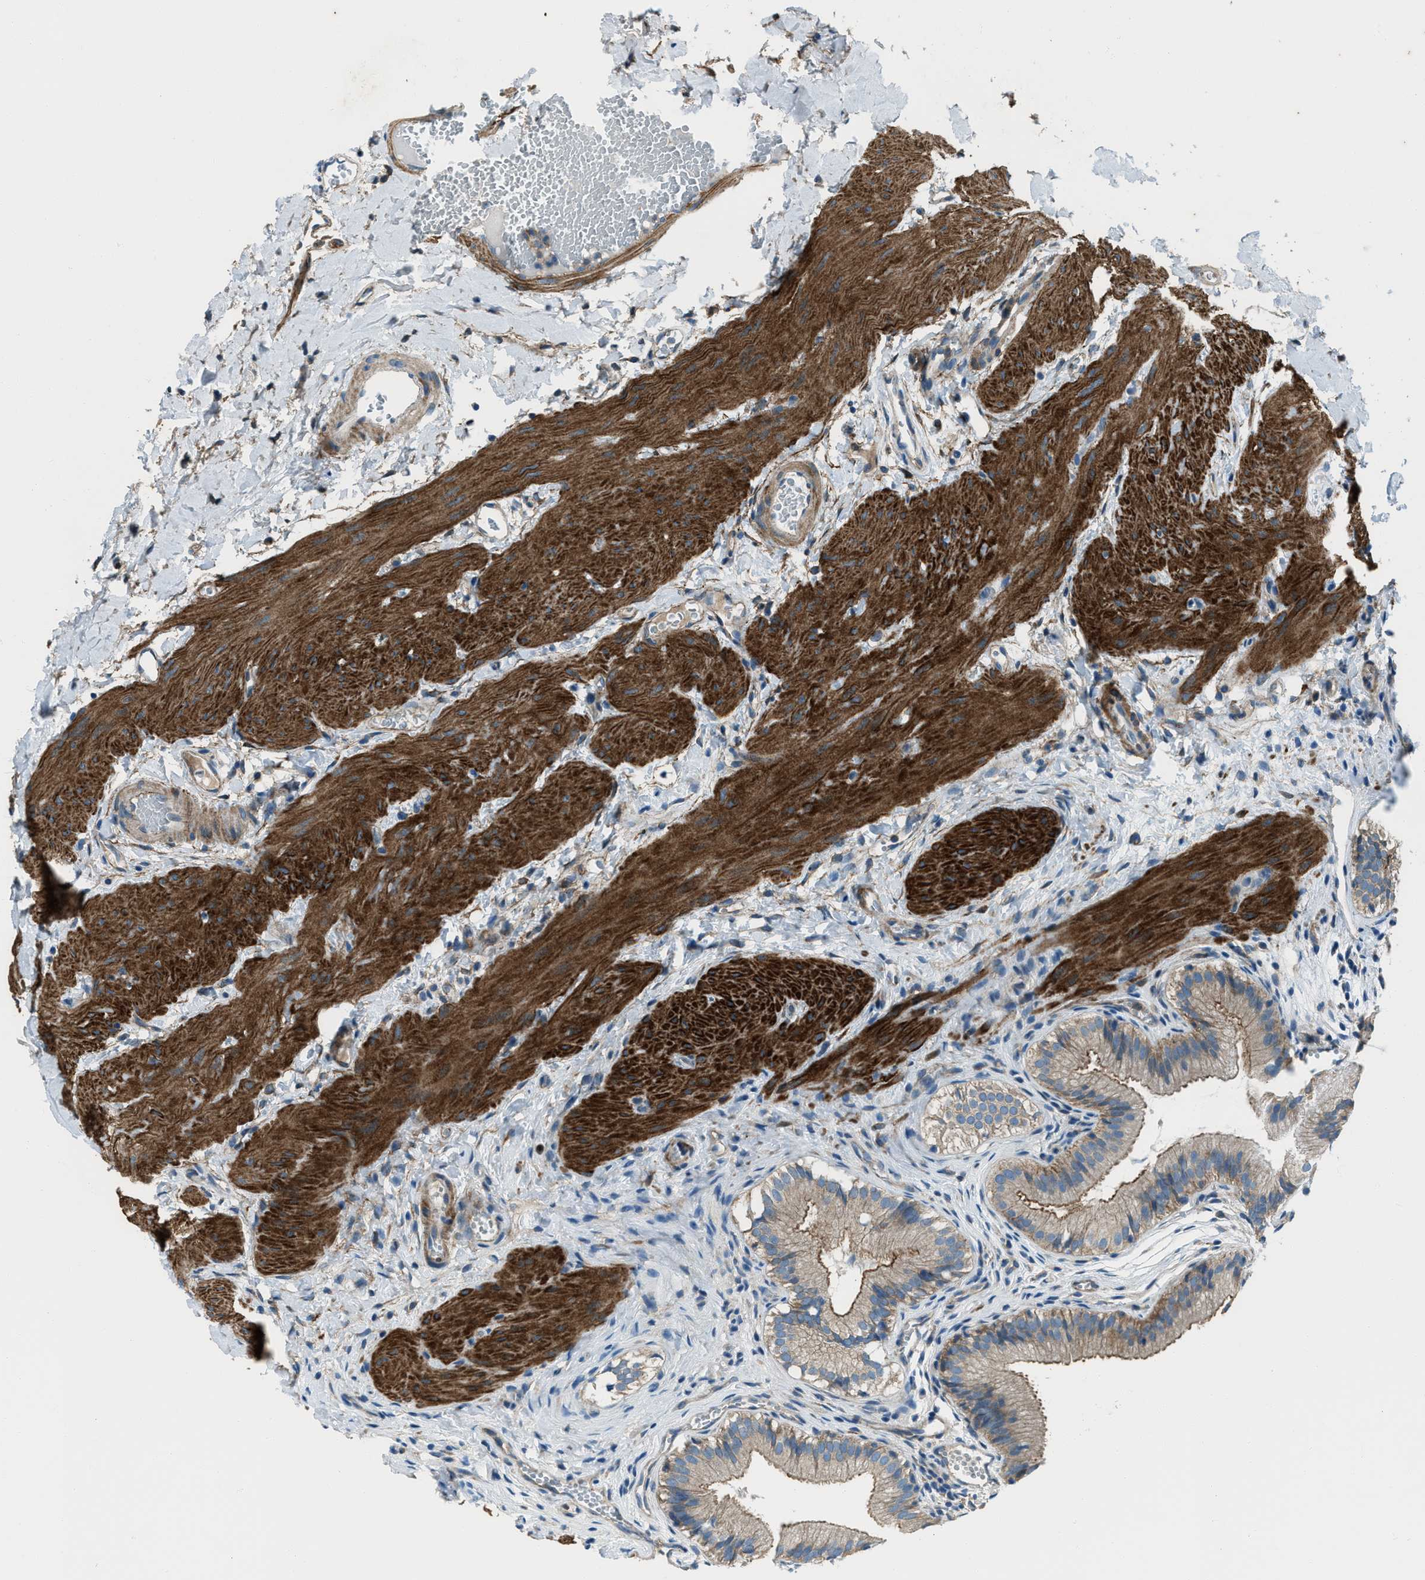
{"staining": {"intensity": "moderate", "quantity": ">75%", "location": "cytoplasmic/membranous"}, "tissue": "gallbladder", "cell_type": "Glandular cells", "image_type": "normal", "snomed": [{"axis": "morphology", "description": "Normal tissue, NOS"}, {"axis": "topography", "description": "Gallbladder"}], "caption": "Brown immunohistochemical staining in normal human gallbladder demonstrates moderate cytoplasmic/membranous positivity in approximately >75% of glandular cells.", "gene": "SVIL", "patient": {"sex": "female", "age": 26}}